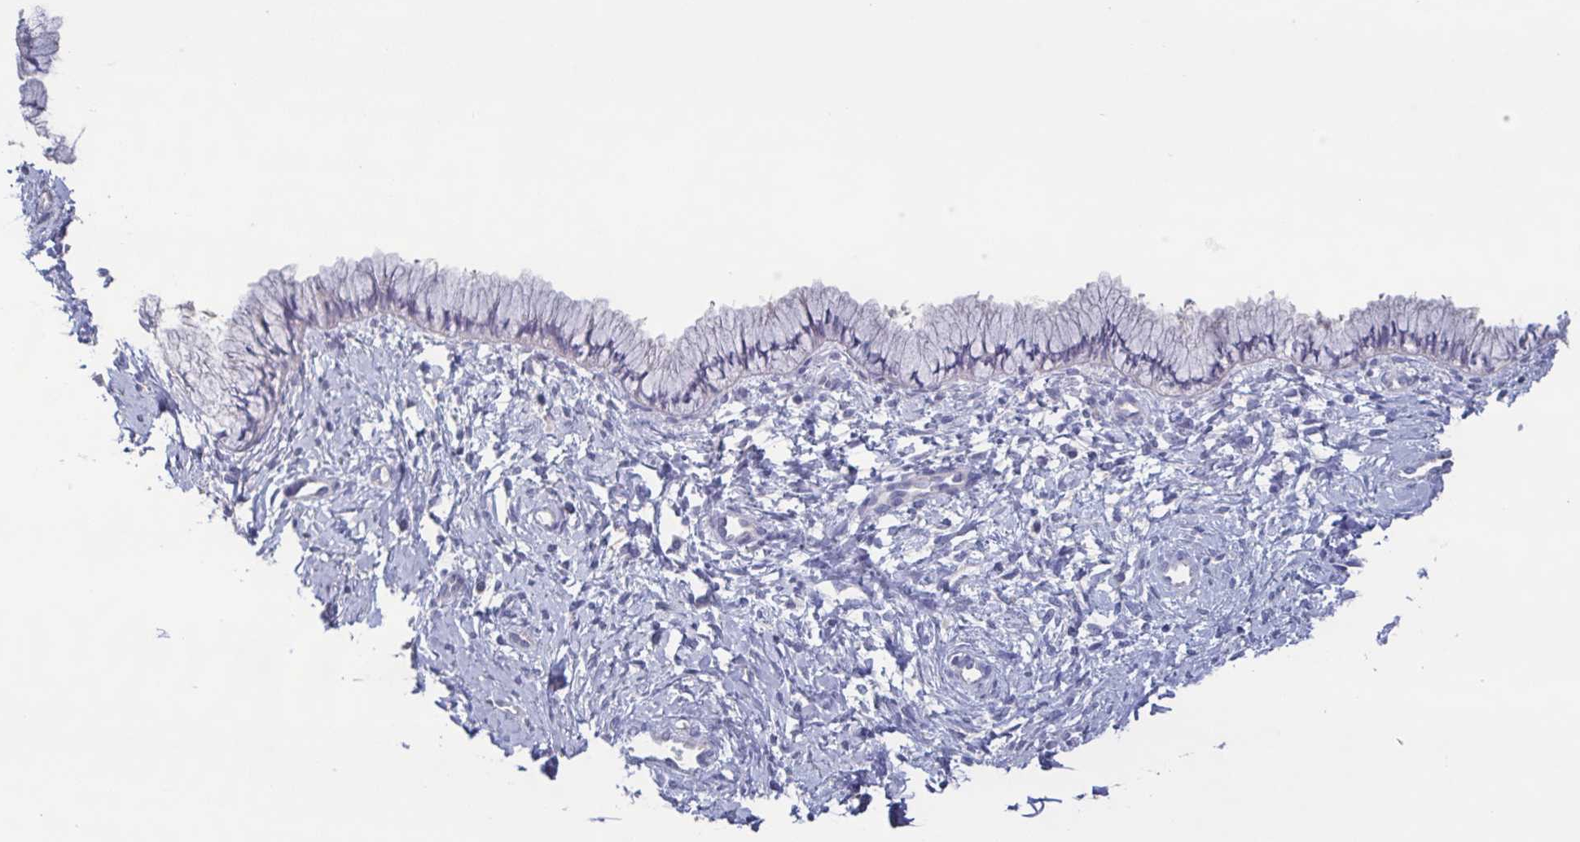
{"staining": {"intensity": "negative", "quantity": "none", "location": "none"}, "tissue": "cervix", "cell_type": "Glandular cells", "image_type": "normal", "snomed": [{"axis": "morphology", "description": "Normal tissue, NOS"}, {"axis": "topography", "description": "Cervix"}], "caption": "The image demonstrates no significant staining in glandular cells of cervix.", "gene": "GLDC", "patient": {"sex": "female", "age": 37}}